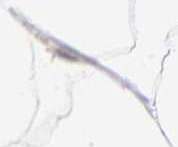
{"staining": {"intensity": "negative", "quantity": "none", "location": "none"}, "tissue": "adipose tissue", "cell_type": "Adipocytes", "image_type": "normal", "snomed": [{"axis": "morphology", "description": "Normal tissue, NOS"}, {"axis": "morphology", "description": "Duct carcinoma"}, {"axis": "topography", "description": "Breast"}, {"axis": "topography", "description": "Adipose tissue"}], "caption": "An image of adipose tissue stained for a protein reveals no brown staining in adipocytes.", "gene": "OAS1", "patient": {"sex": "female", "age": 37}}